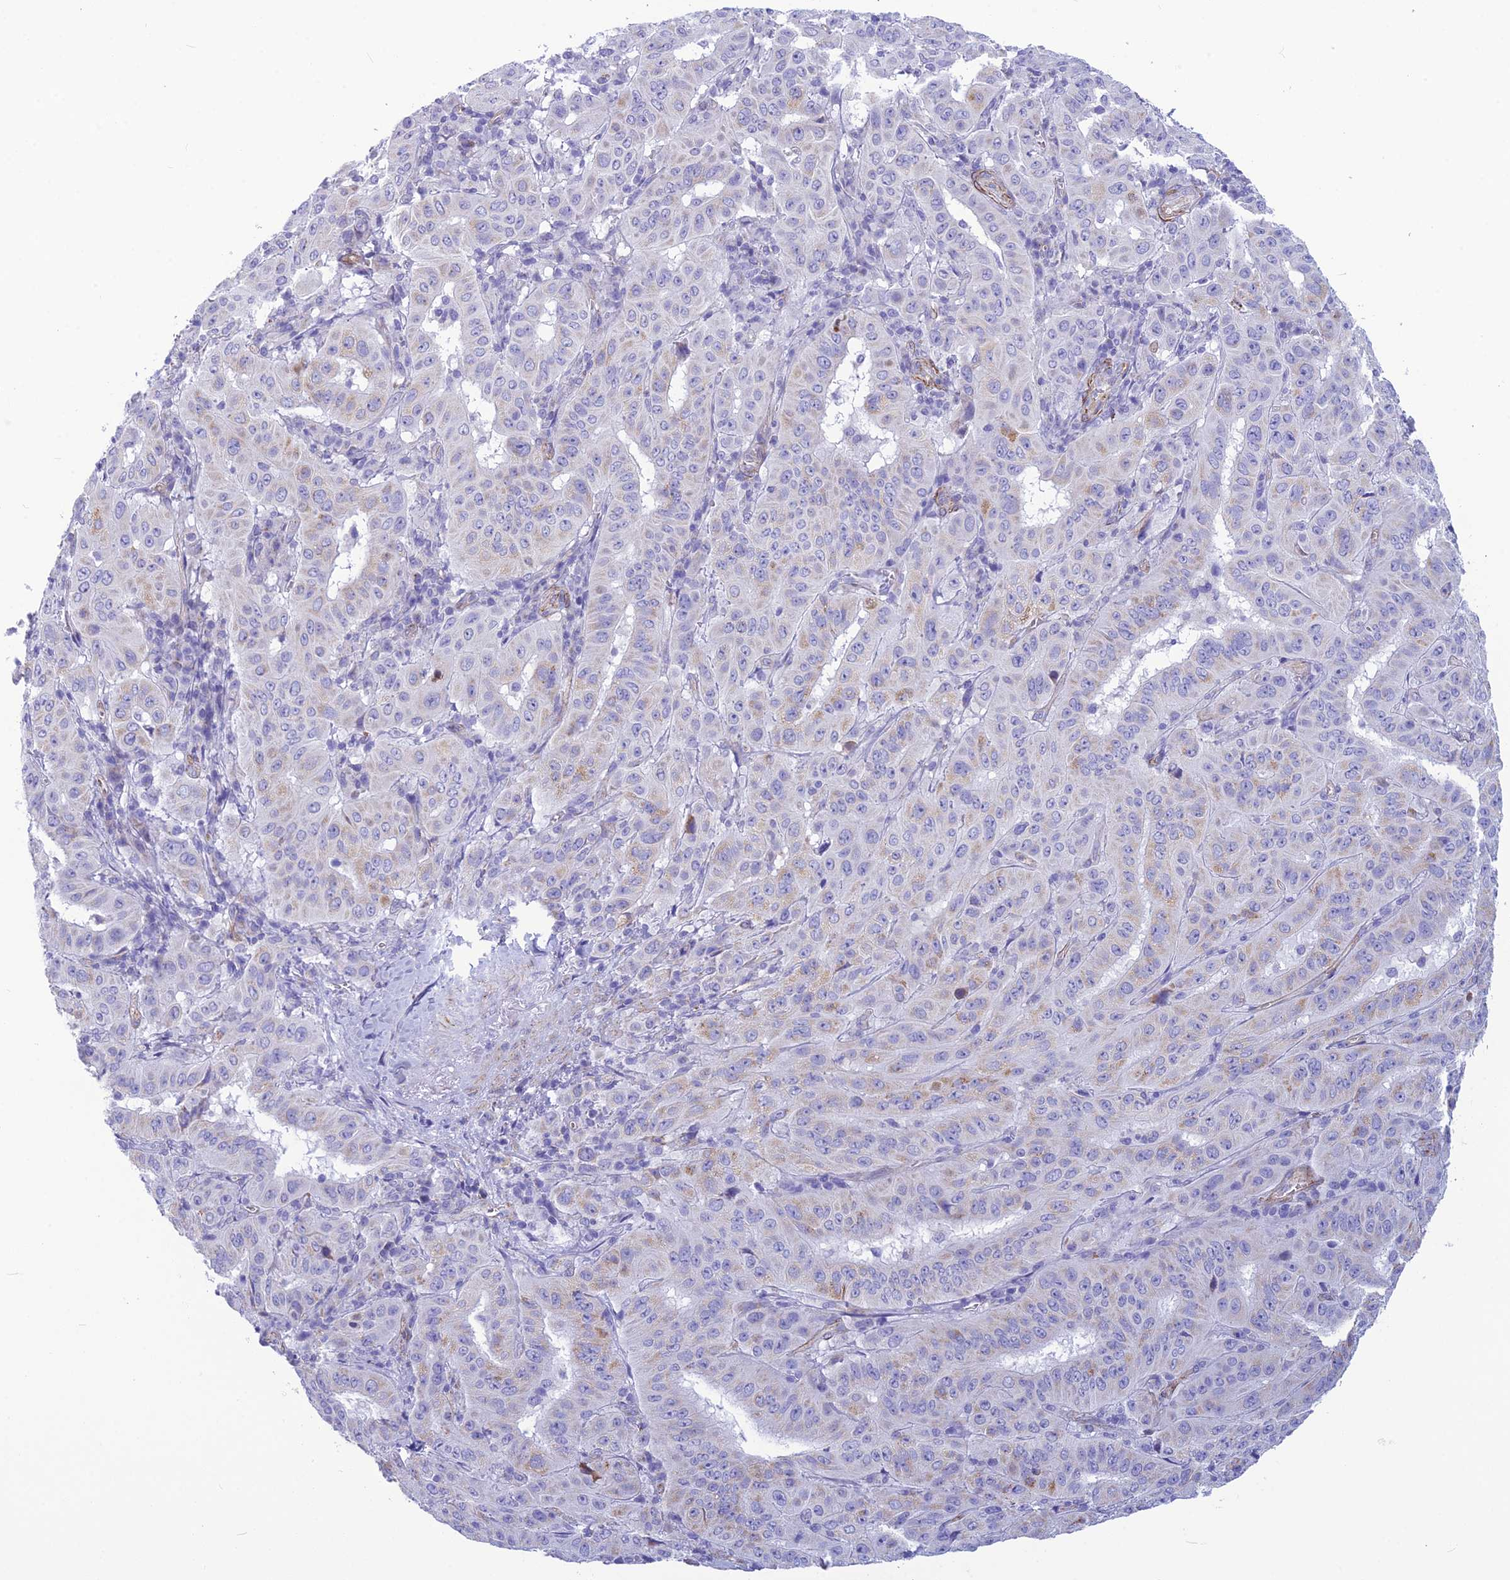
{"staining": {"intensity": "negative", "quantity": "none", "location": "none"}, "tissue": "pancreatic cancer", "cell_type": "Tumor cells", "image_type": "cancer", "snomed": [{"axis": "morphology", "description": "Adenocarcinoma, NOS"}, {"axis": "topography", "description": "Pancreas"}], "caption": "This histopathology image is of pancreatic cancer (adenocarcinoma) stained with immunohistochemistry (IHC) to label a protein in brown with the nuclei are counter-stained blue. There is no positivity in tumor cells.", "gene": "POMGNT1", "patient": {"sex": "male", "age": 63}}